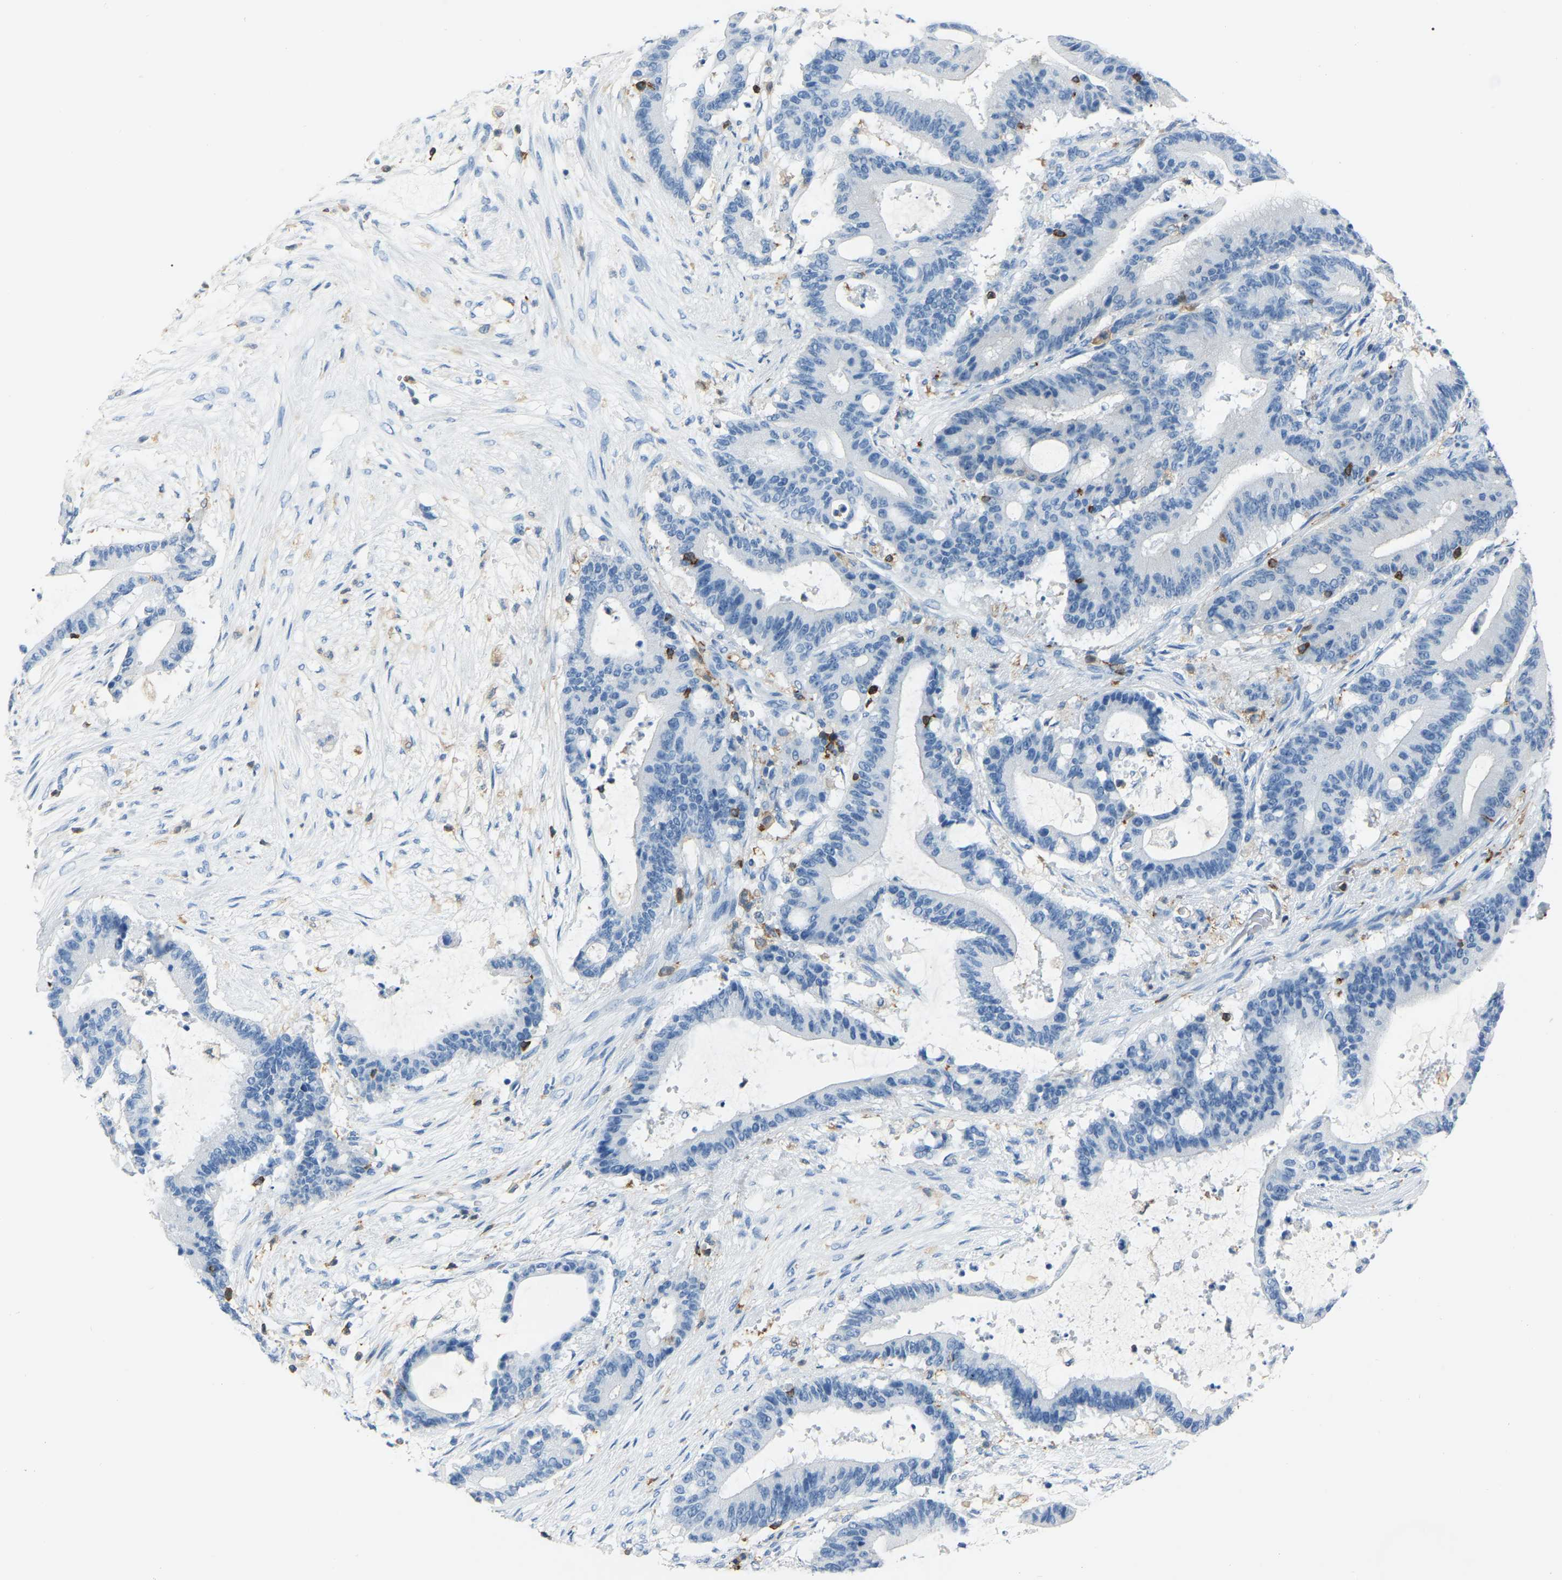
{"staining": {"intensity": "negative", "quantity": "none", "location": "none"}, "tissue": "liver cancer", "cell_type": "Tumor cells", "image_type": "cancer", "snomed": [{"axis": "morphology", "description": "Cholangiocarcinoma"}, {"axis": "topography", "description": "Liver"}], "caption": "Liver cancer (cholangiocarcinoma) was stained to show a protein in brown. There is no significant positivity in tumor cells. The staining is performed using DAB brown chromogen with nuclei counter-stained in using hematoxylin.", "gene": "ARHGAP45", "patient": {"sex": "female", "age": 73}}